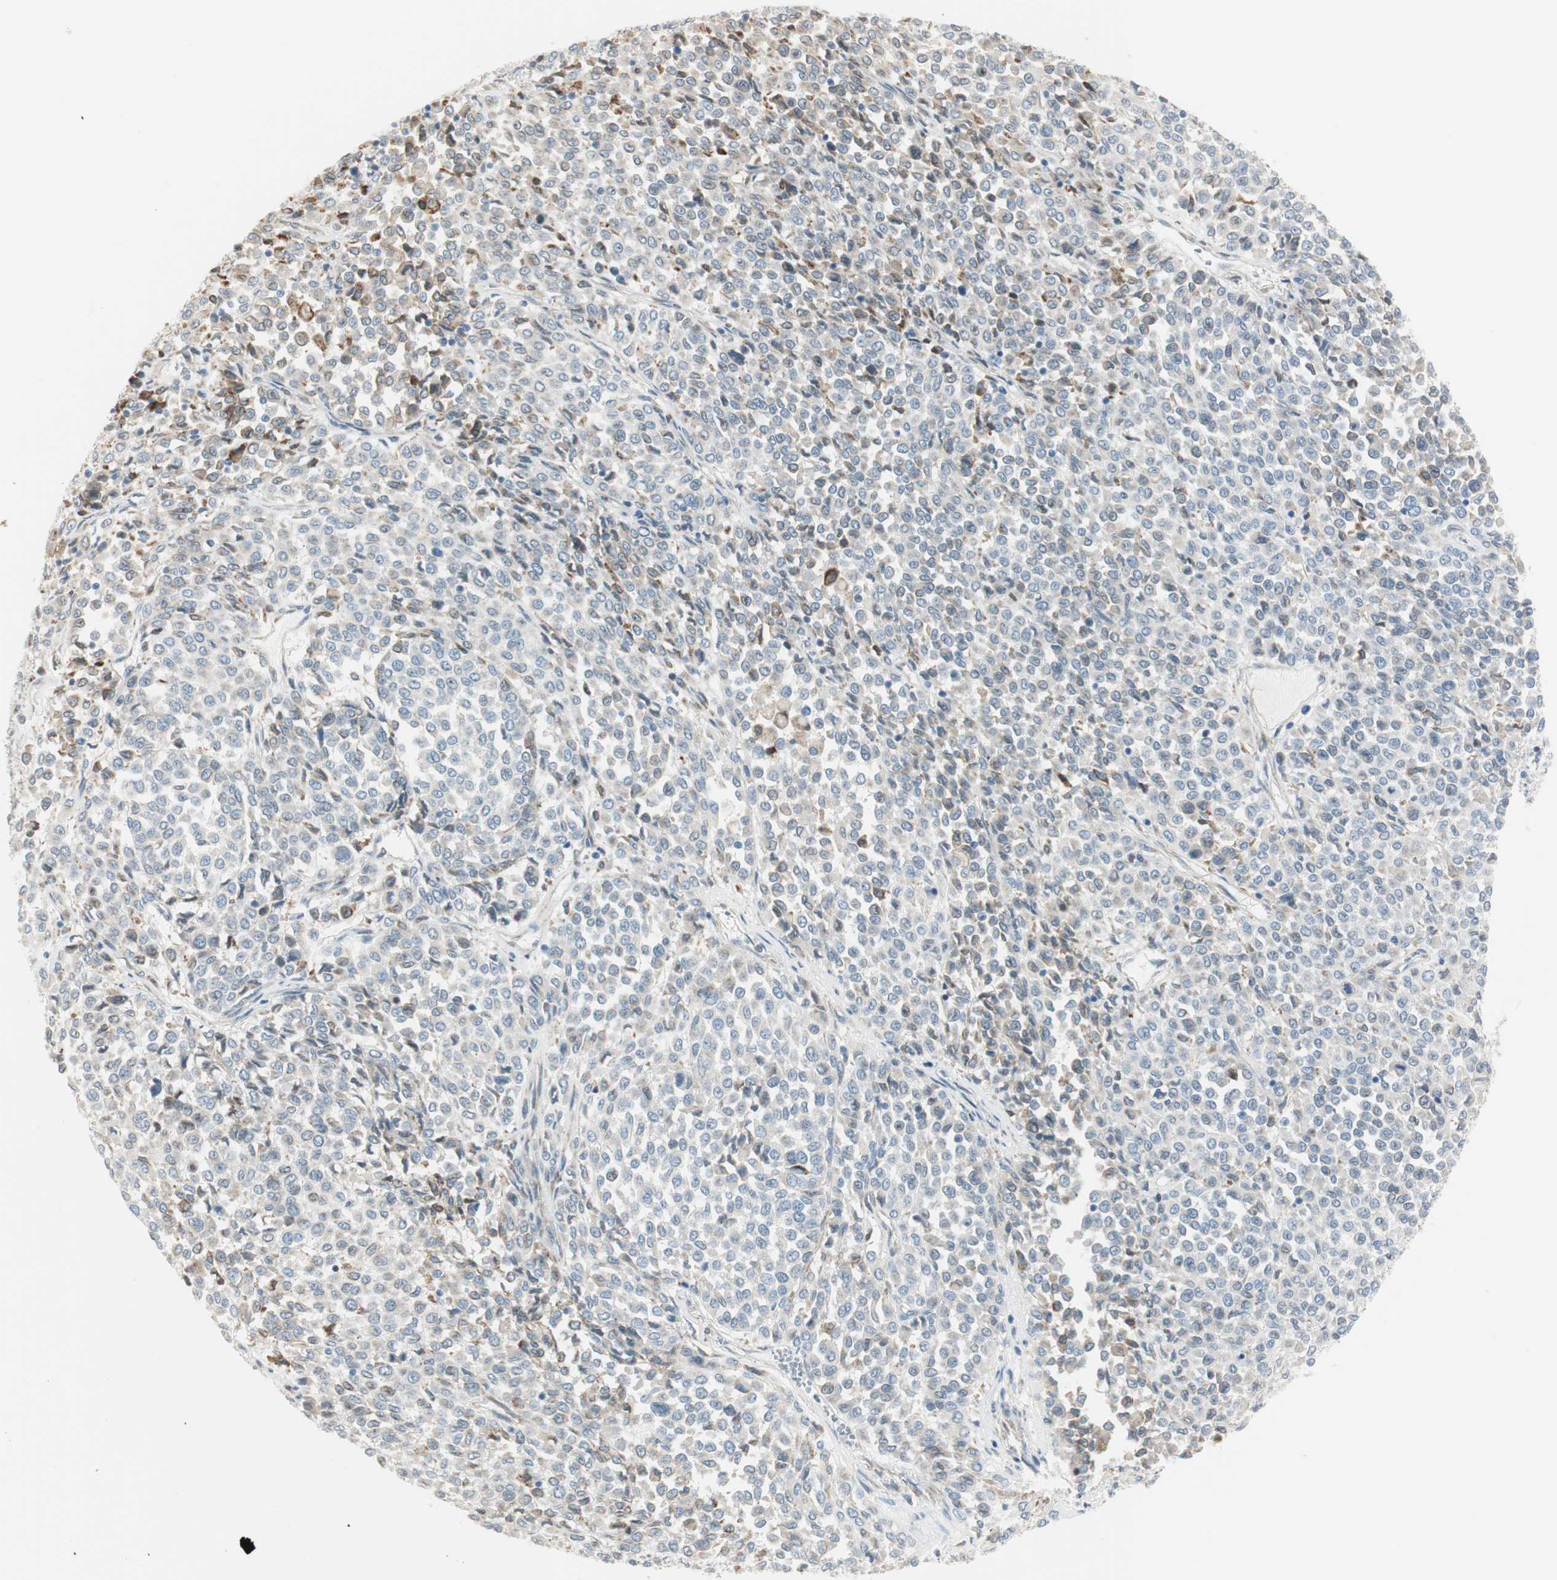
{"staining": {"intensity": "negative", "quantity": "none", "location": "none"}, "tissue": "melanoma", "cell_type": "Tumor cells", "image_type": "cancer", "snomed": [{"axis": "morphology", "description": "Malignant melanoma, Metastatic site"}, {"axis": "topography", "description": "Pancreas"}], "caption": "There is no significant staining in tumor cells of malignant melanoma (metastatic site).", "gene": "TNFSF11", "patient": {"sex": "female", "age": 30}}